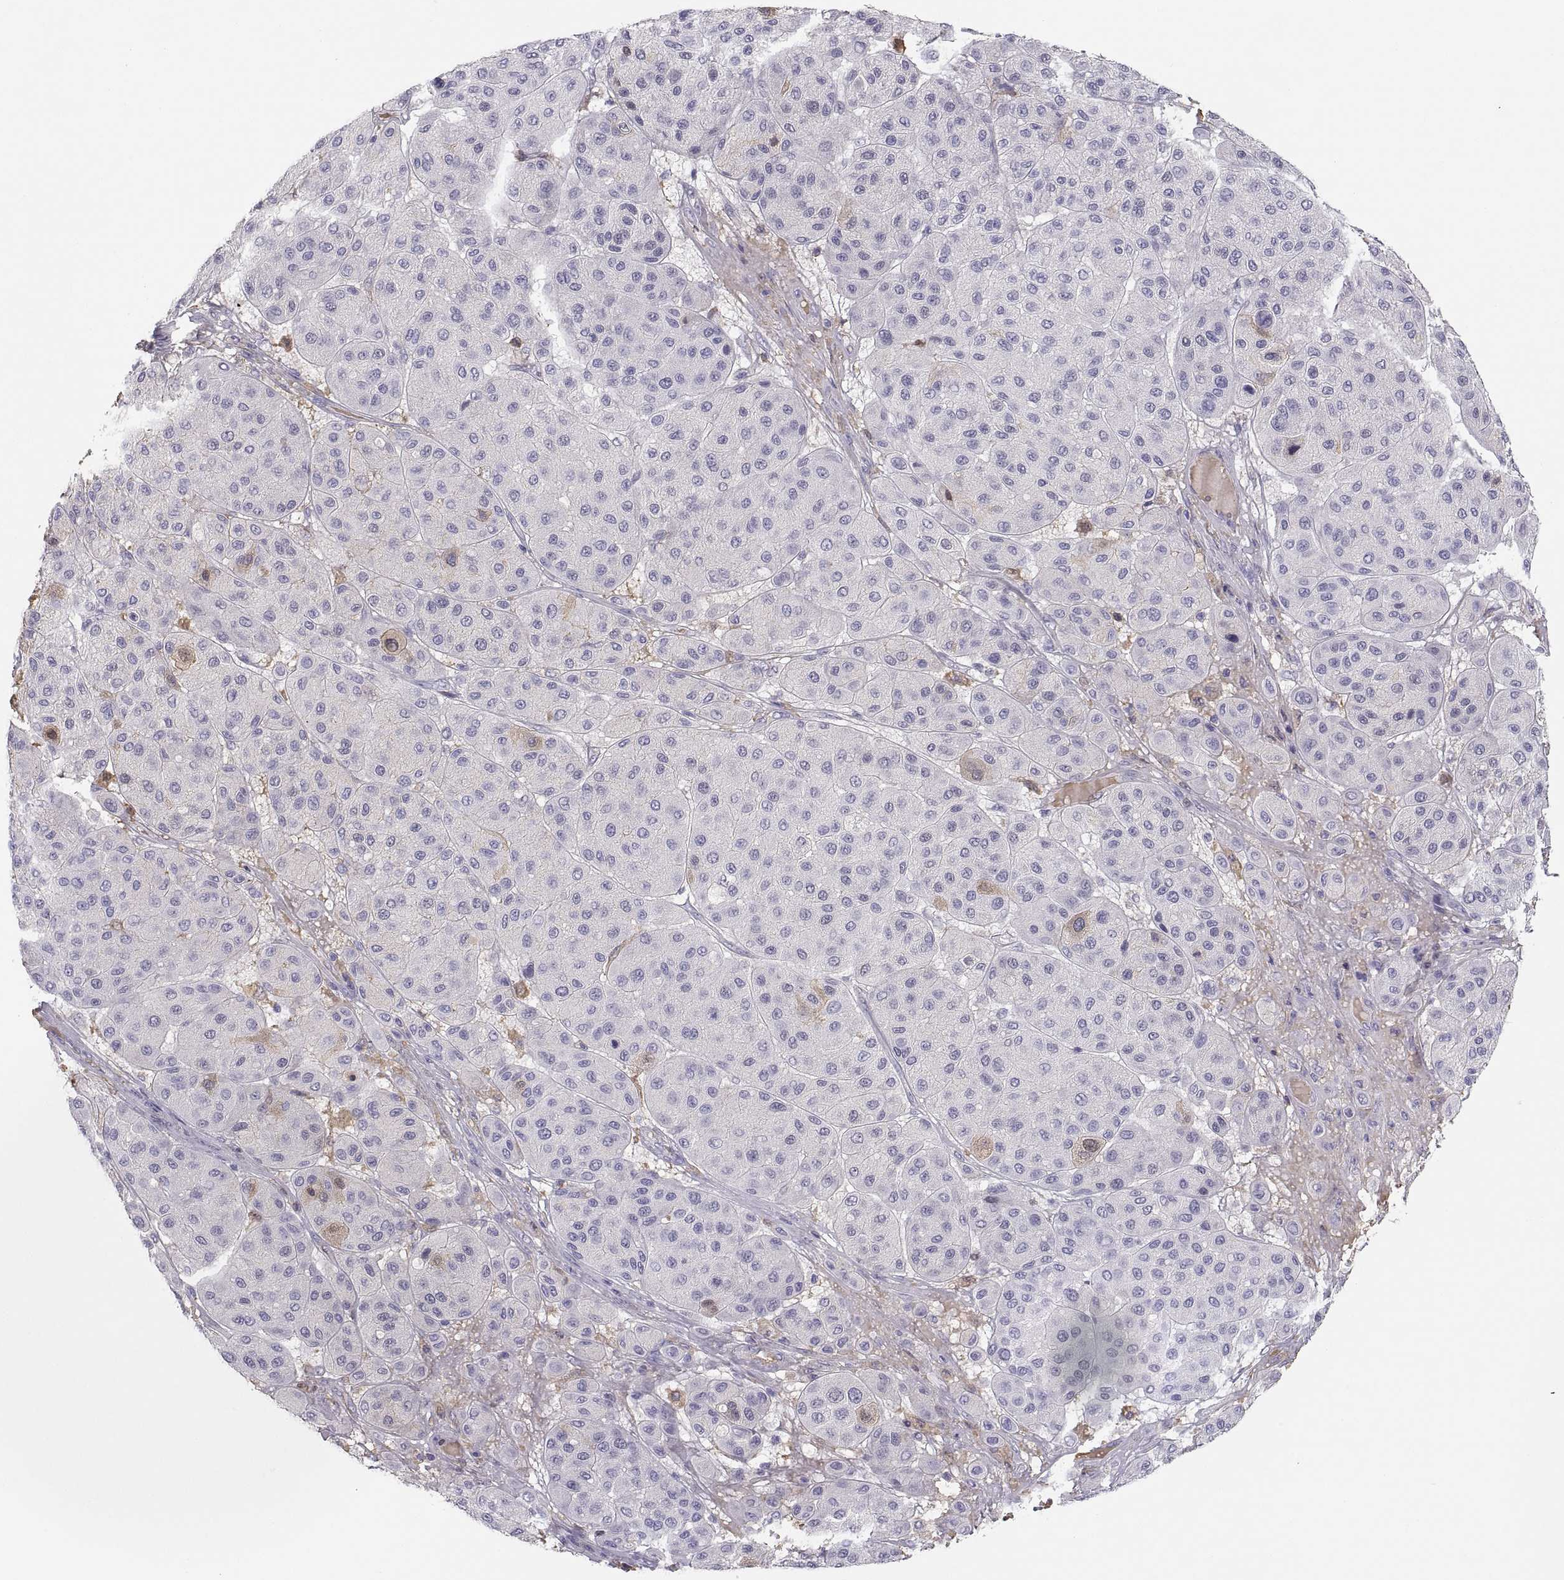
{"staining": {"intensity": "negative", "quantity": "none", "location": "none"}, "tissue": "melanoma", "cell_type": "Tumor cells", "image_type": "cancer", "snomed": [{"axis": "morphology", "description": "Malignant melanoma, Metastatic site"}, {"axis": "topography", "description": "Smooth muscle"}], "caption": "Micrograph shows no significant protein staining in tumor cells of malignant melanoma (metastatic site).", "gene": "MAGEB2", "patient": {"sex": "male", "age": 41}}